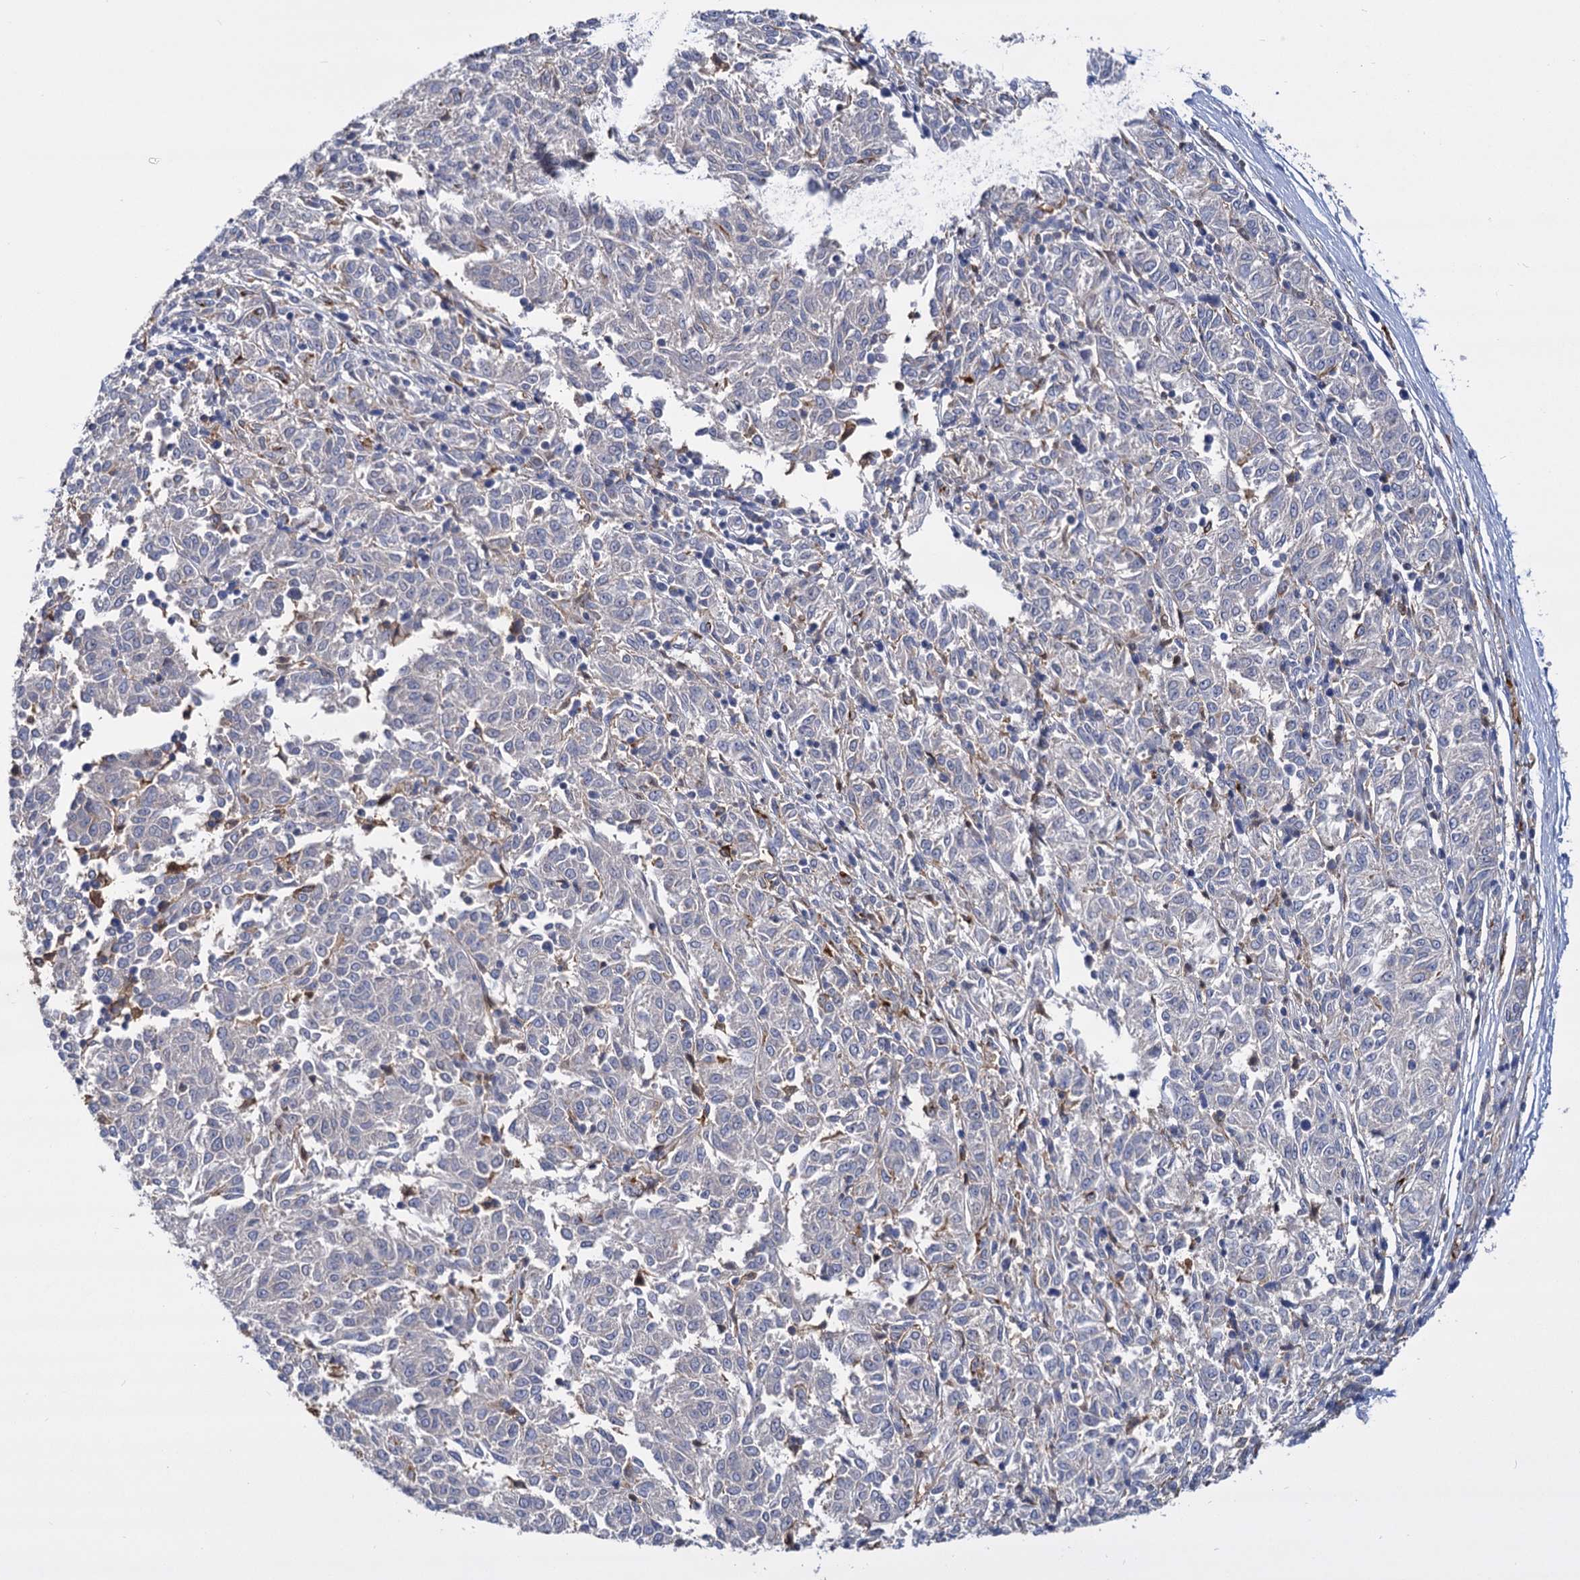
{"staining": {"intensity": "moderate", "quantity": "<25%", "location": "cytoplasmic/membranous"}, "tissue": "melanoma", "cell_type": "Tumor cells", "image_type": "cancer", "snomed": [{"axis": "morphology", "description": "Malignant melanoma, NOS"}, {"axis": "topography", "description": "Skin"}], "caption": "This image reveals malignant melanoma stained with IHC to label a protein in brown. The cytoplasmic/membranous of tumor cells show moderate positivity for the protein. Nuclei are counter-stained blue.", "gene": "GCLC", "patient": {"sex": "female", "age": 72}}